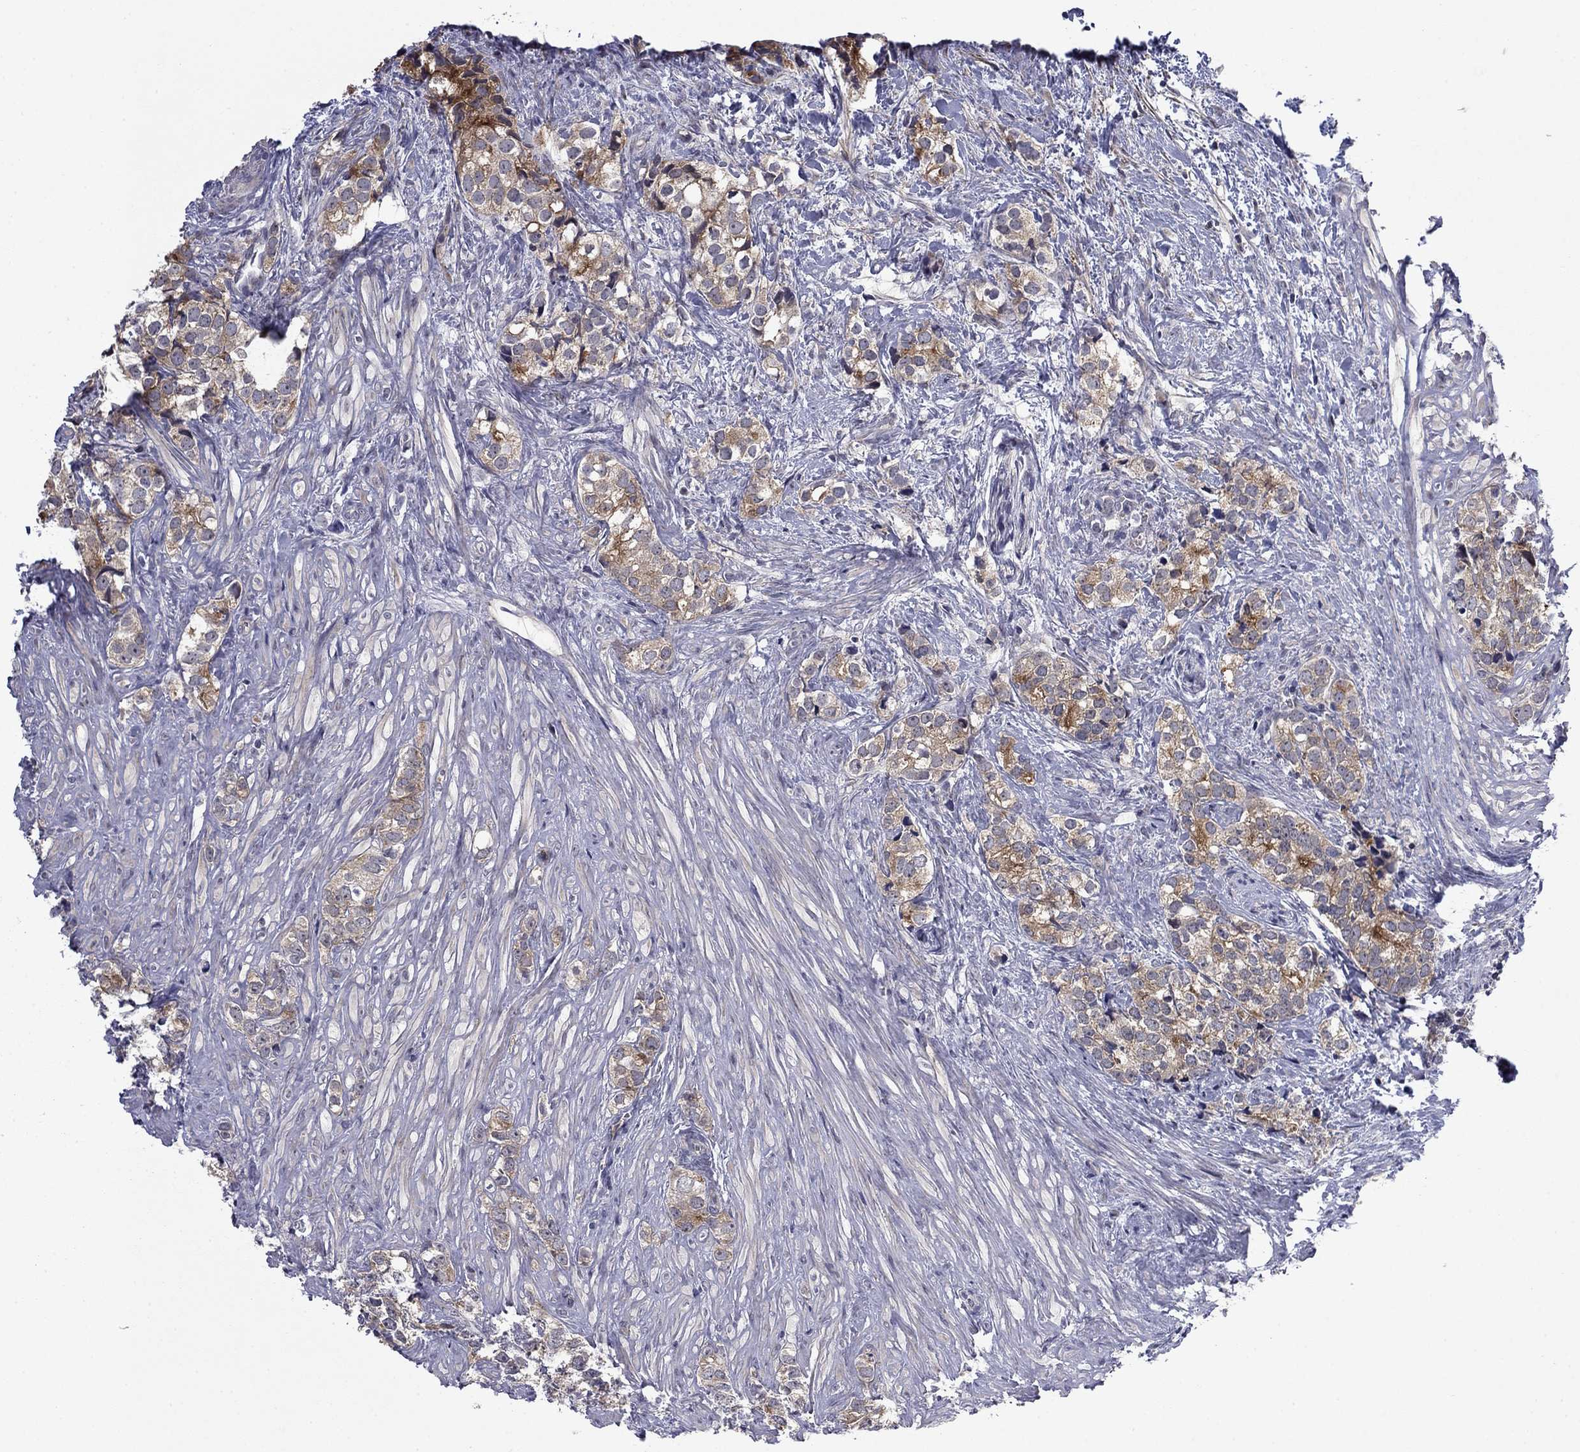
{"staining": {"intensity": "moderate", "quantity": "25%-75%", "location": "cytoplasmic/membranous"}, "tissue": "prostate cancer", "cell_type": "Tumor cells", "image_type": "cancer", "snomed": [{"axis": "morphology", "description": "Adenocarcinoma, NOS"}, {"axis": "topography", "description": "Prostate and seminal vesicle, NOS"}], "caption": "Adenocarcinoma (prostate) stained with immunohistochemistry shows moderate cytoplasmic/membranous positivity in approximately 25%-75% of tumor cells.", "gene": "DOP1B", "patient": {"sex": "male", "age": 63}}